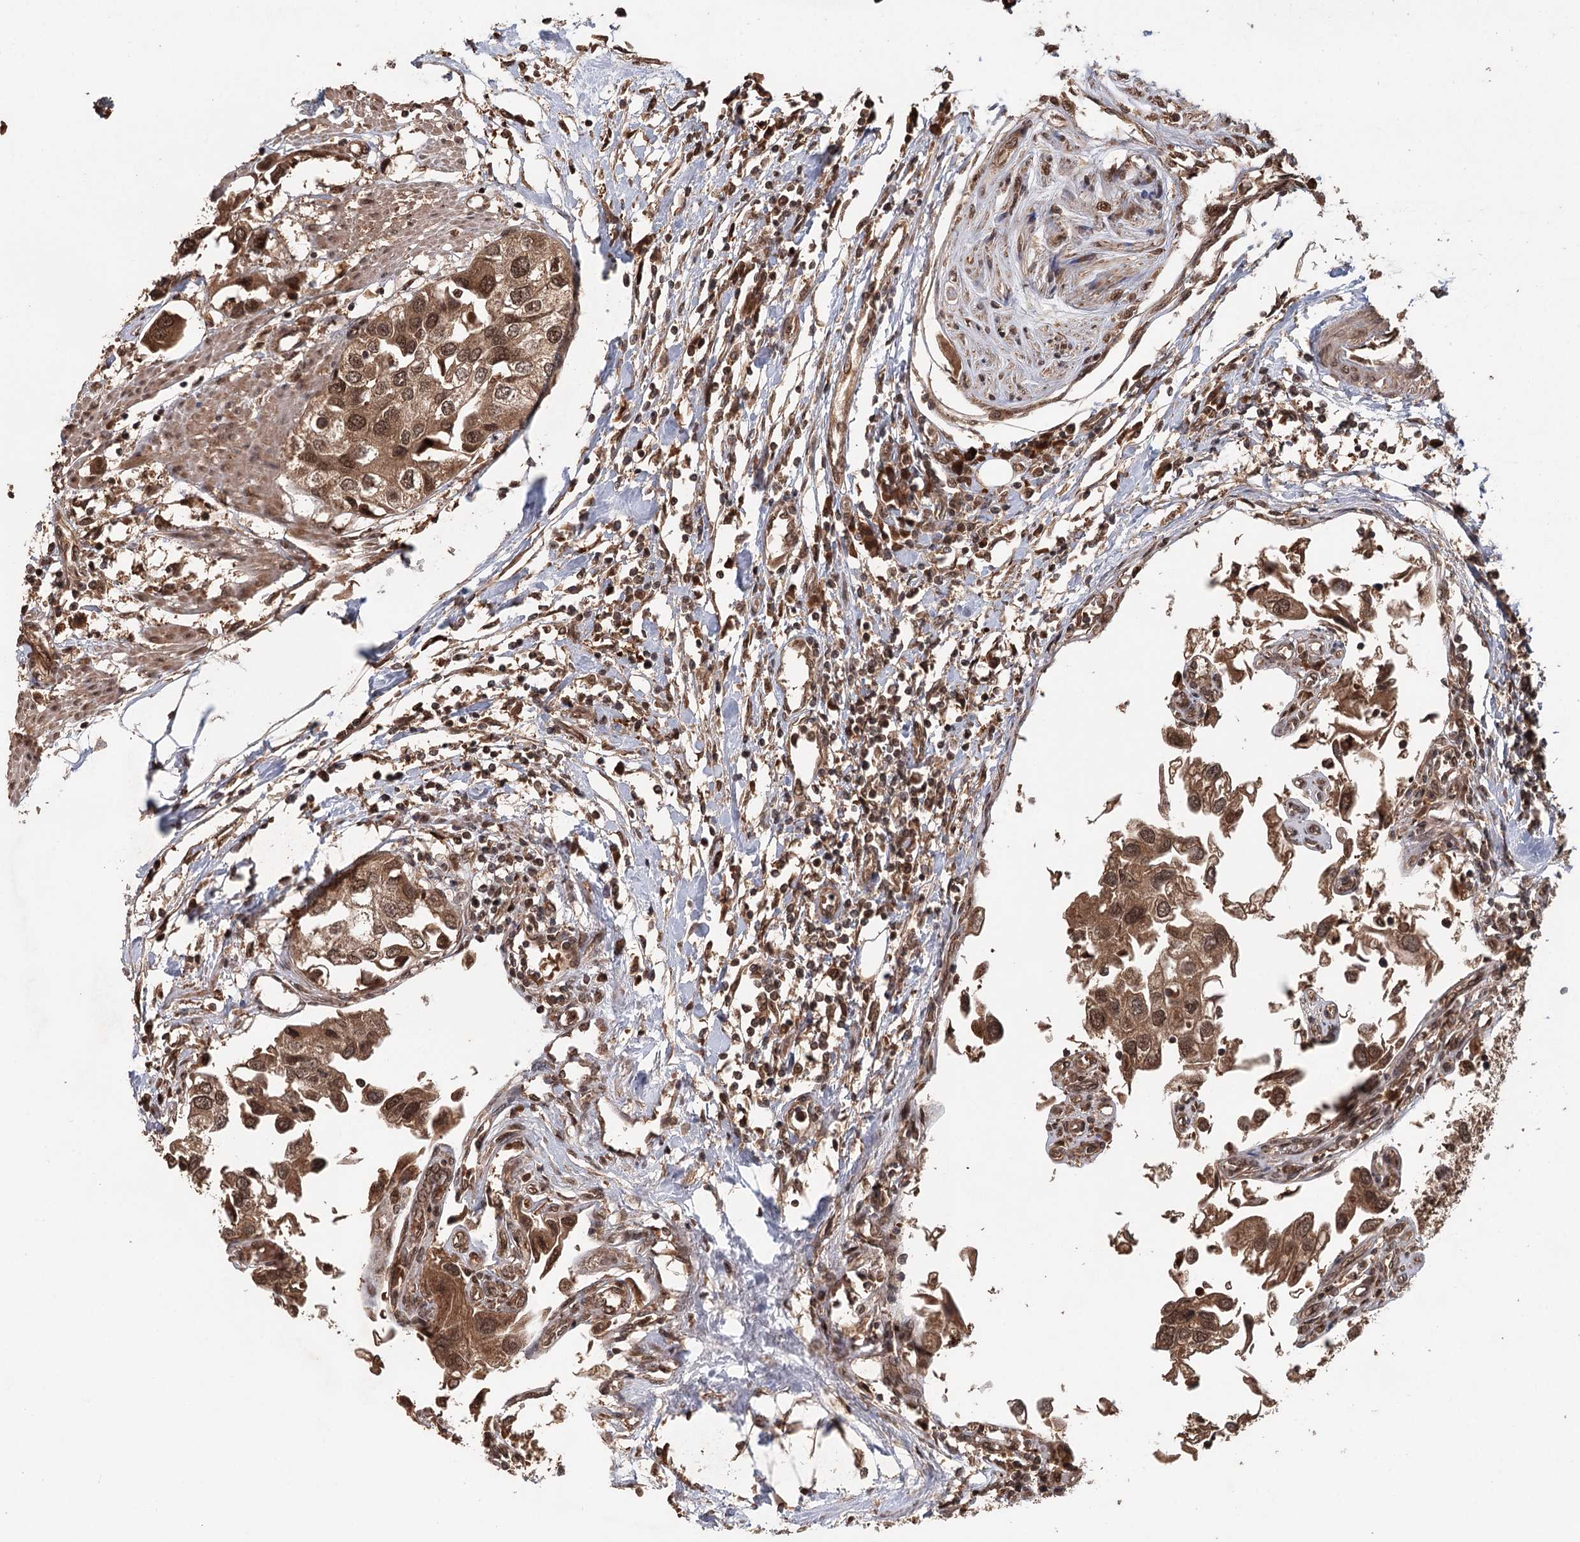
{"staining": {"intensity": "moderate", "quantity": ">75%", "location": "cytoplasmic/membranous,nuclear"}, "tissue": "urothelial cancer", "cell_type": "Tumor cells", "image_type": "cancer", "snomed": [{"axis": "morphology", "description": "Urothelial carcinoma, High grade"}, {"axis": "topography", "description": "Urinary bladder"}], "caption": "Brown immunohistochemical staining in human urothelial carcinoma (high-grade) displays moderate cytoplasmic/membranous and nuclear expression in about >75% of tumor cells.", "gene": "N6AMT1", "patient": {"sex": "male", "age": 64}}